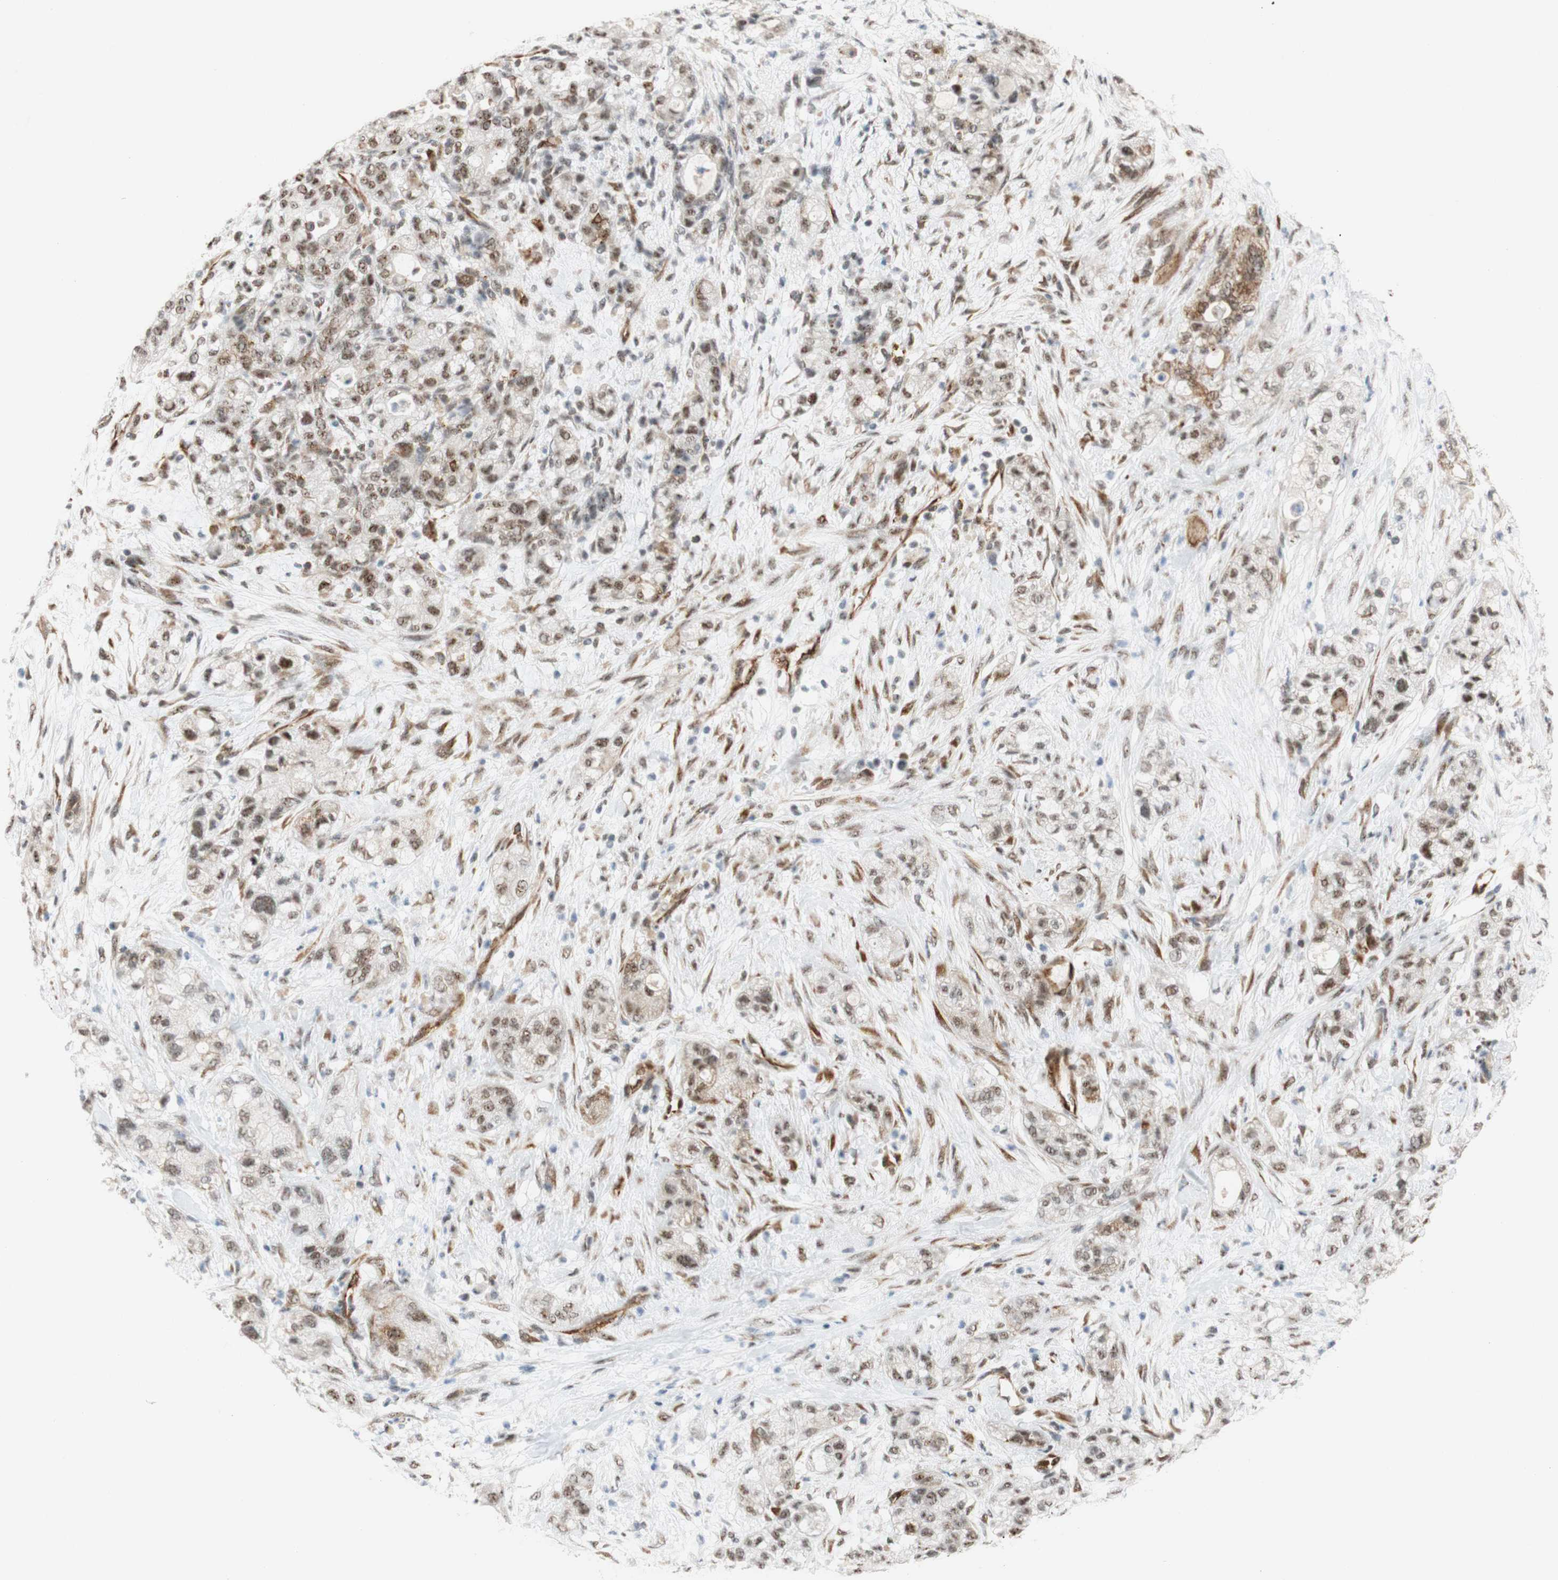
{"staining": {"intensity": "moderate", "quantity": ">75%", "location": "nuclear"}, "tissue": "pancreatic cancer", "cell_type": "Tumor cells", "image_type": "cancer", "snomed": [{"axis": "morphology", "description": "Adenocarcinoma, NOS"}, {"axis": "topography", "description": "Pancreas"}], "caption": "The immunohistochemical stain labels moderate nuclear positivity in tumor cells of pancreatic adenocarcinoma tissue.", "gene": "SAP18", "patient": {"sex": "female", "age": 78}}